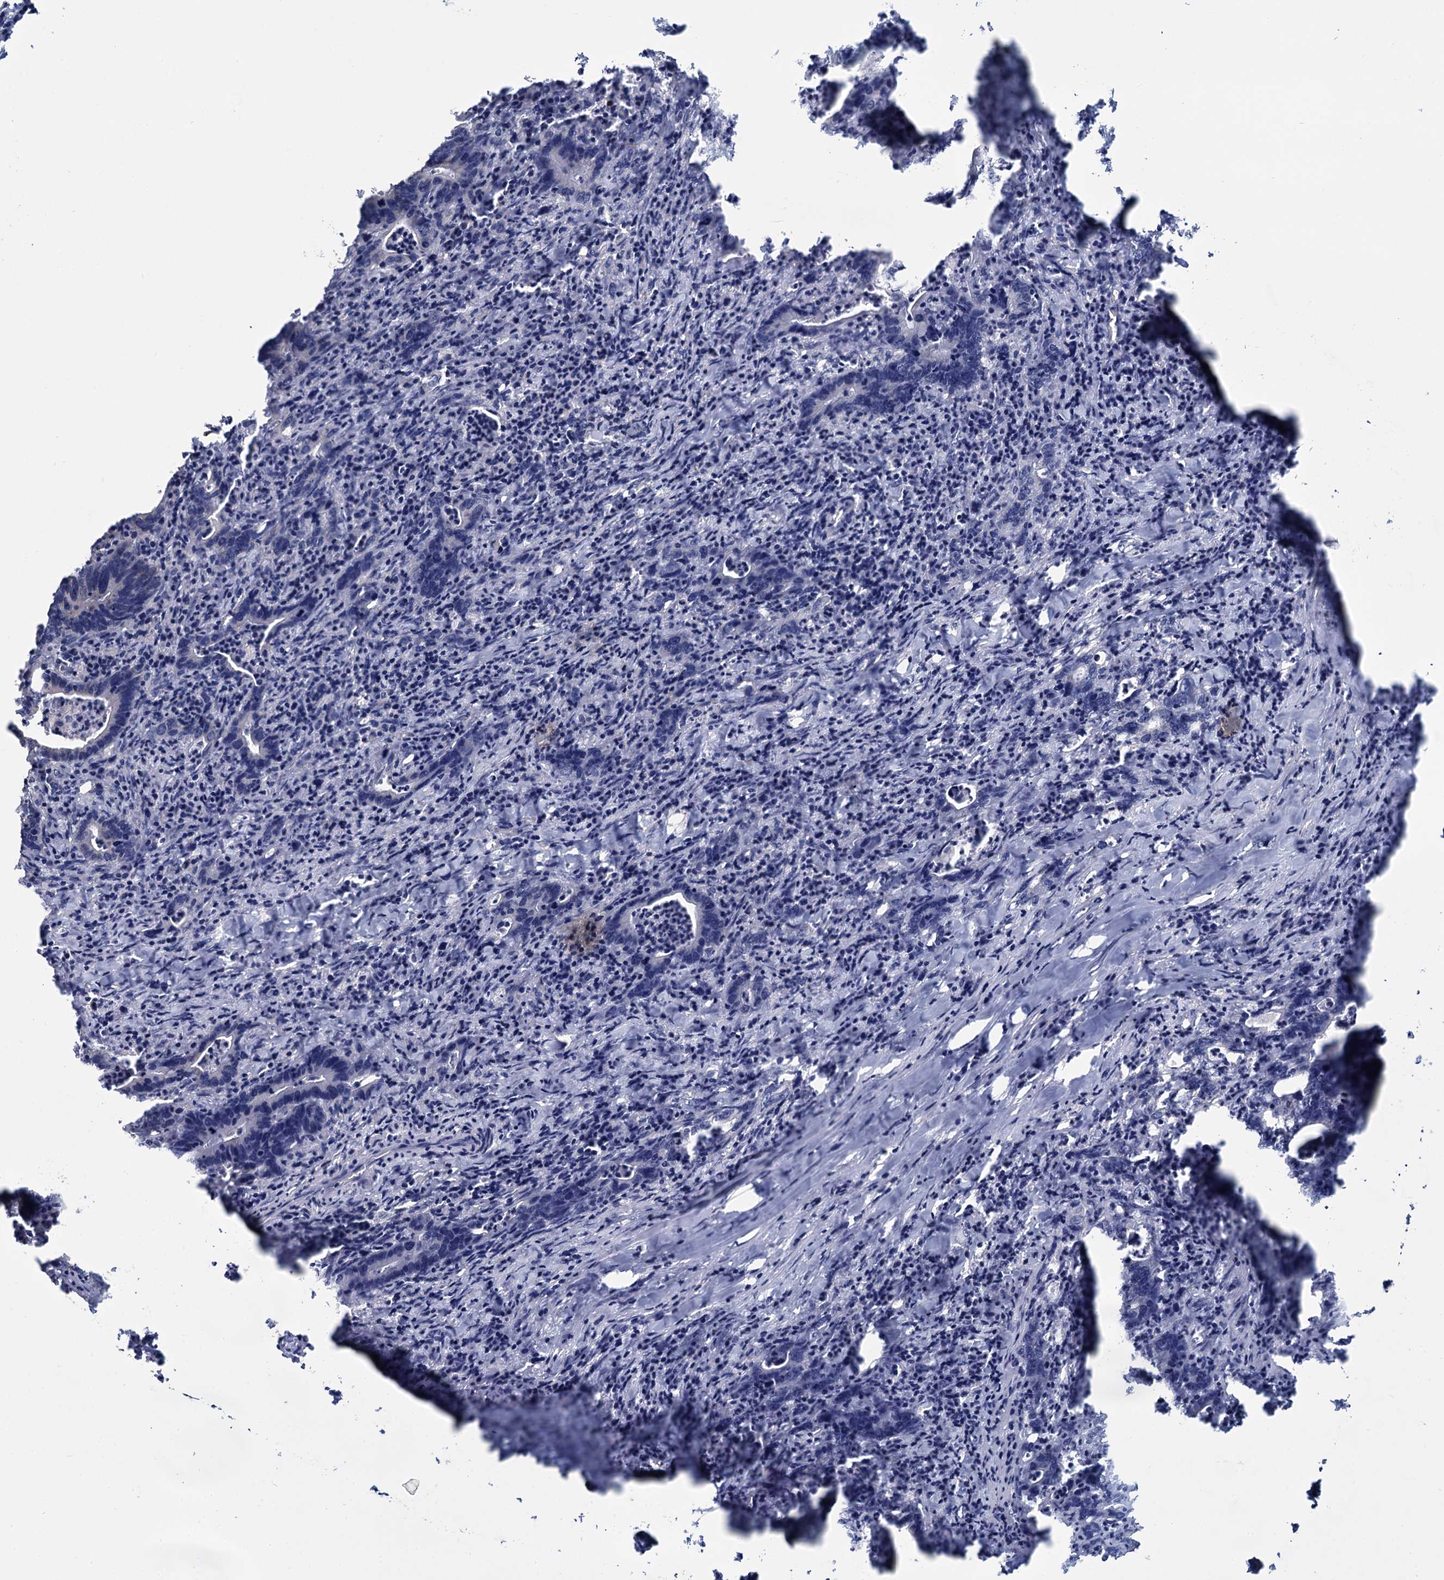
{"staining": {"intensity": "negative", "quantity": "none", "location": "none"}, "tissue": "colorectal cancer", "cell_type": "Tumor cells", "image_type": "cancer", "snomed": [{"axis": "morphology", "description": "Adenocarcinoma, NOS"}, {"axis": "topography", "description": "Colon"}], "caption": "High magnification brightfield microscopy of adenocarcinoma (colorectal) stained with DAB (3,3'-diaminobenzidine) (brown) and counterstained with hematoxylin (blue): tumor cells show no significant staining. The staining was performed using DAB (3,3'-diaminobenzidine) to visualize the protein expression in brown, while the nuclei were stained in blue with hematoxylin (Magnification: 20x).", "gene": "GSTM2", "patient": {"sex": "female", "age": 75}}